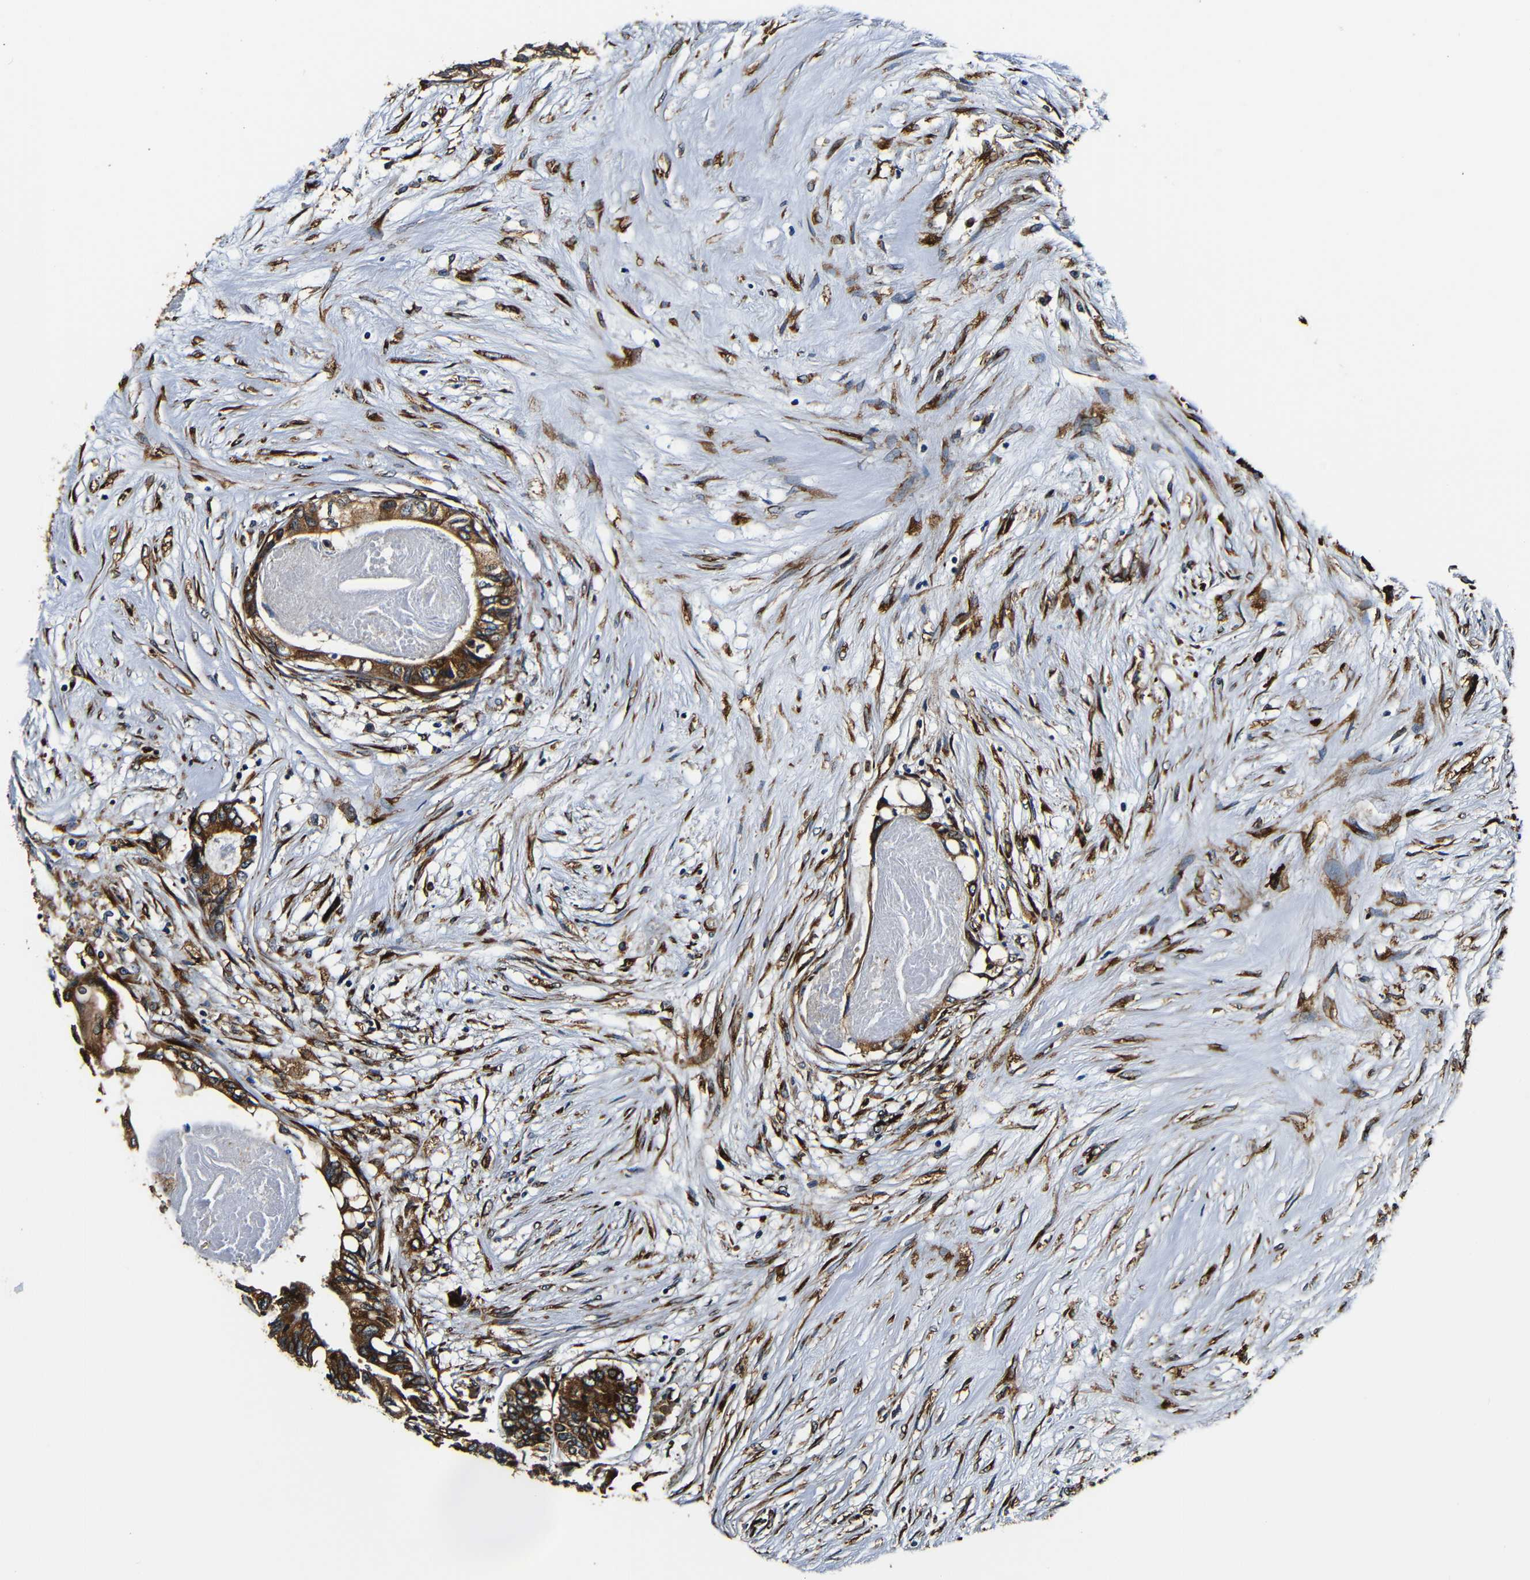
{"staining": {"intensity": "strong", "quantity": ">75%", "location": "cytoplasmic/membranous"}, "tissue": "colorectal cancer", "cell_type": "Tumor cells", "image_type": "cancer", "snomed": [{"axis": "morphology", "description": "Adenocarcinoma, NOS"}, {"axis": "topography", "description": "Rectum"}], "caption": "Tumor cells demonstrate high levels of strong cytoplasmic/membranous staining in approximately >75% of cells in adenocarcinoma (colorectal).", "gene": "RRBP1", "patient": {"sex": "male", "age": 63}}